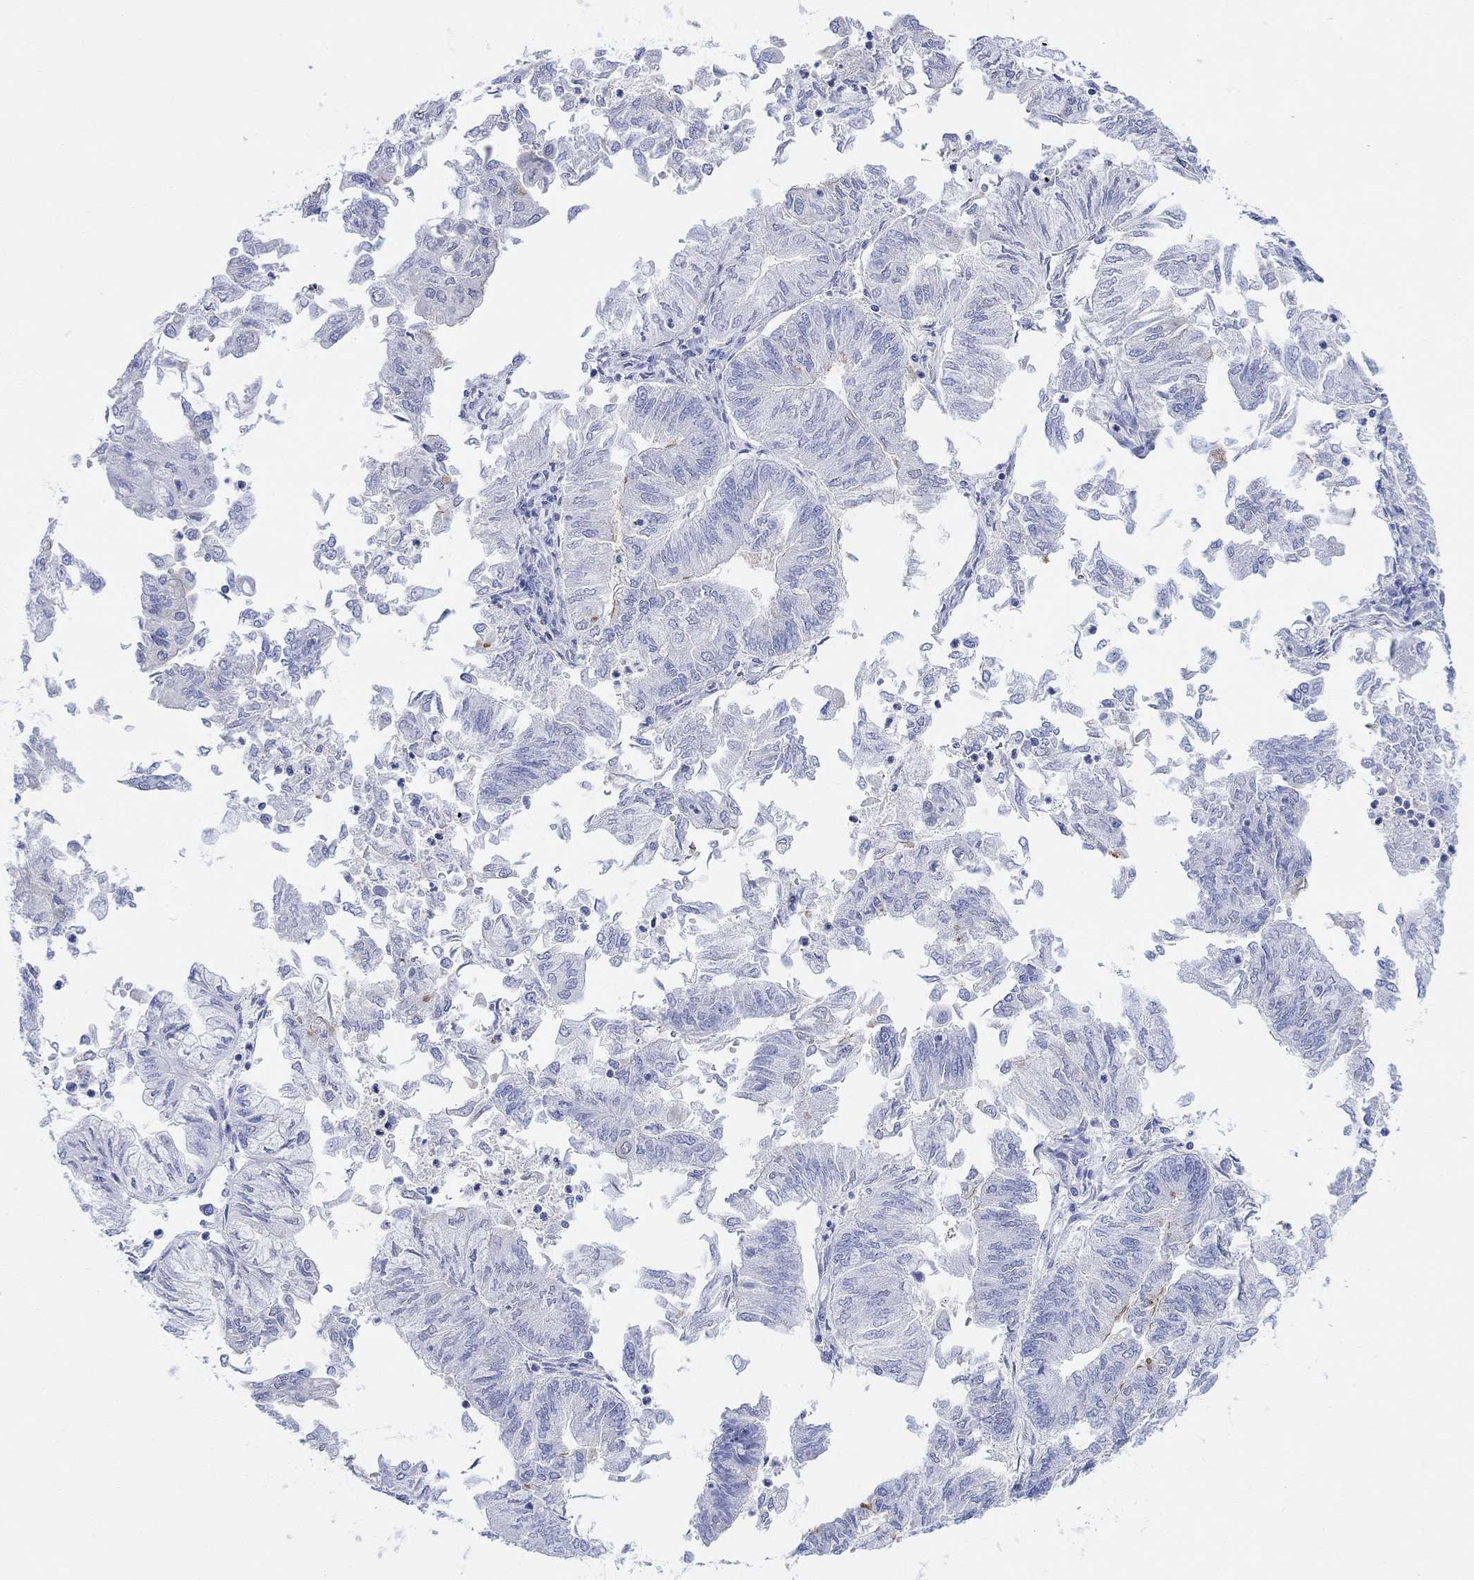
{"staining": {"intensity": "negative", "quantity": "none", "location": "none"}, "tissue": "endometrial cancer", "cell_type": "Tumor cells", "image_type": "cancer", "snomed": [{"axis": "morphology", "description": "Adenocarcinoma, NOS"}, {"axis": "topography", "description": "Endometrium"}], "caption": "DAB (3,3'-diaminobenzidine) immunohistochemical staining of endometrial cancer (adenocarcinoma) exhibits no significant staining in tumor cells.", "gene": "TLDC2", "patient": {"sex": "female", "age": 59}}